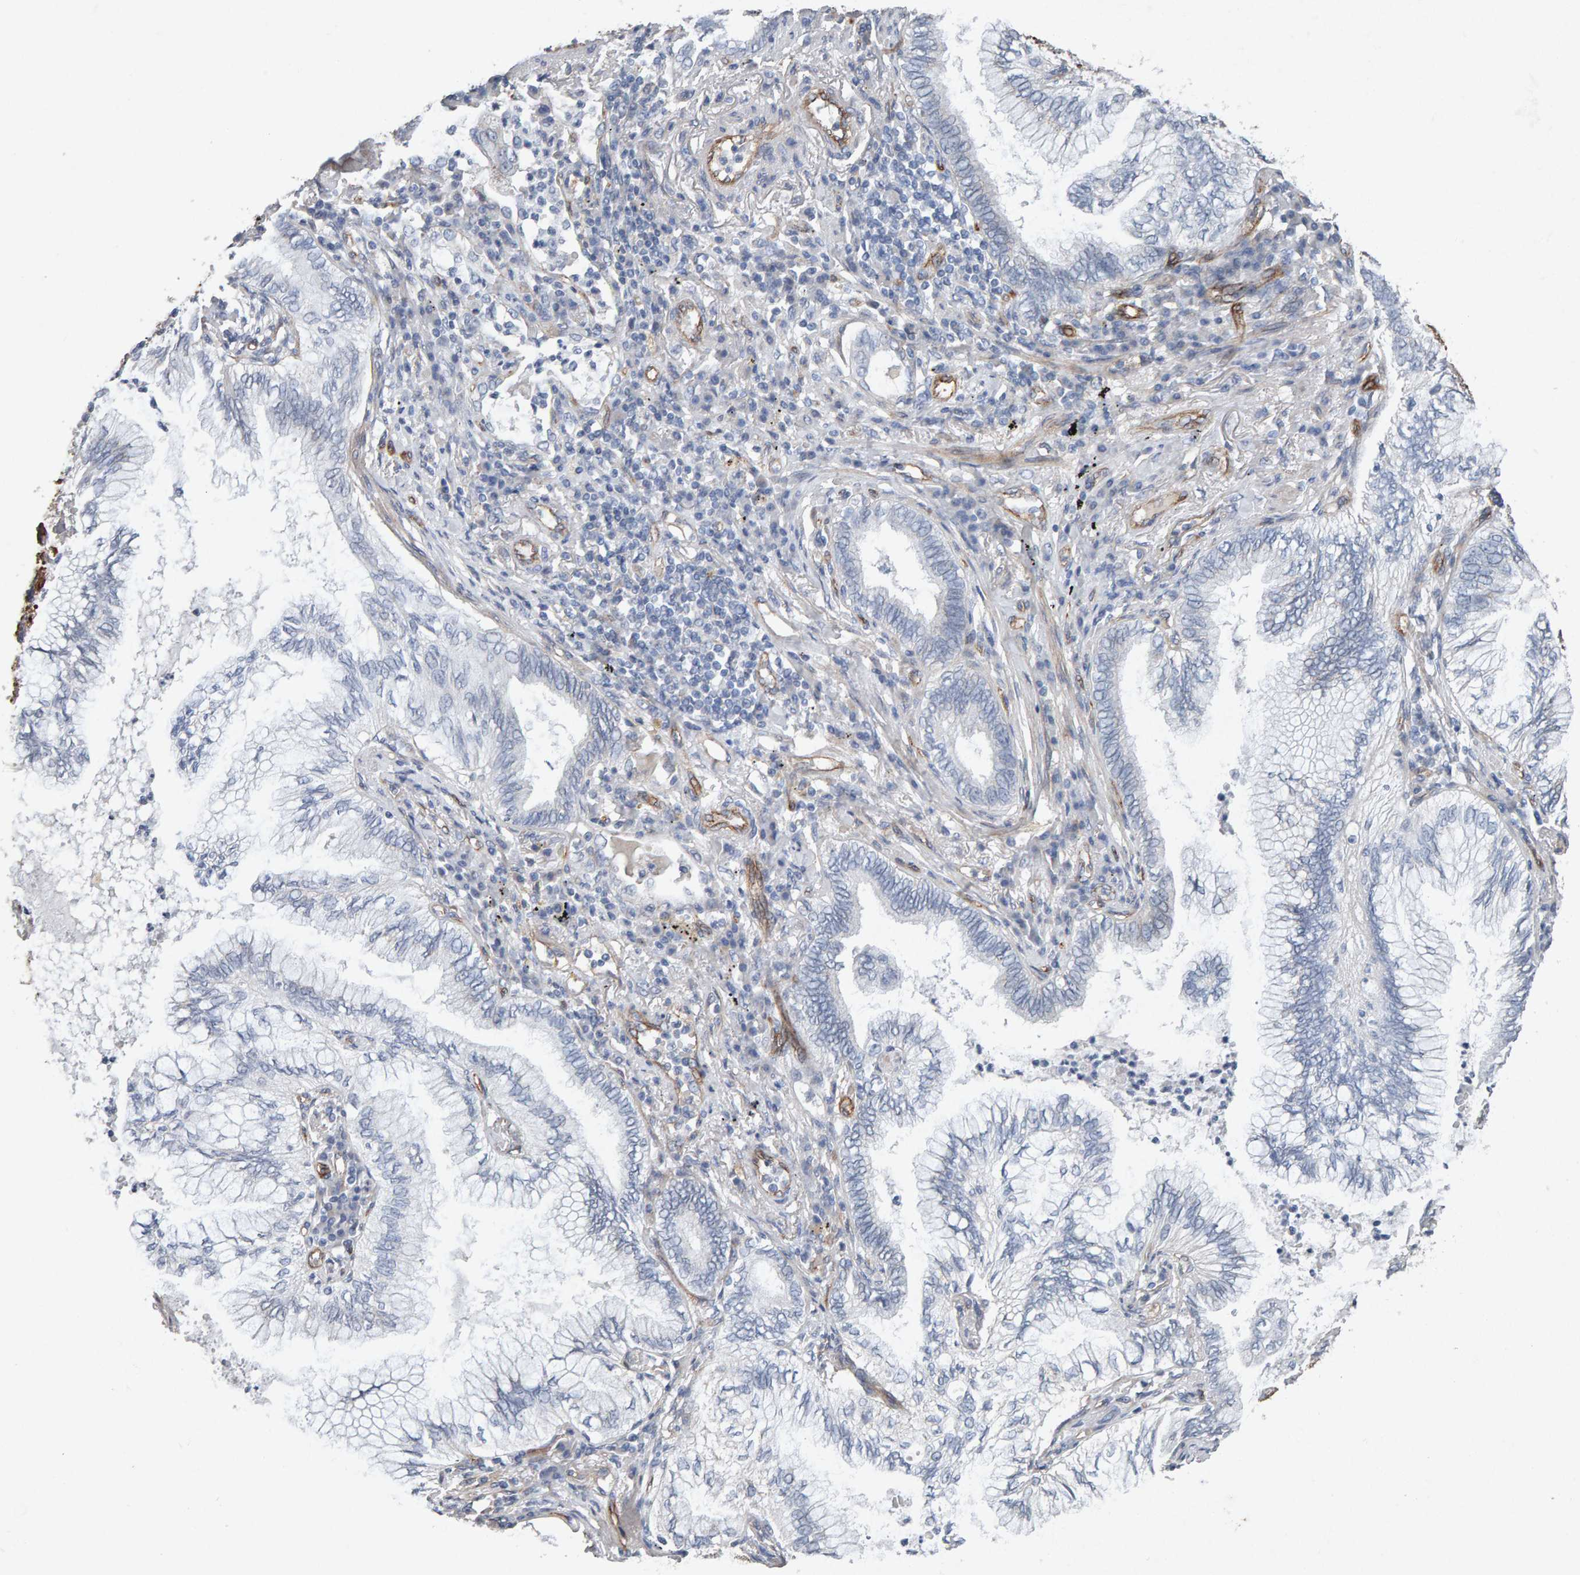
{"staining": {"intensity": "negative", "quantity": "none", "location": "none"}, "tissue": "lung cancer", "cell_type": "Tumor cells", "image_type": "cancer", "snomed": [{"axis": "morphology", "description": "Normal tissue, NOS"}, {"axis": "morphology", "description": "Adenocarcinoma, NOS"}, {"axis": "topography", "description": "Bronchus"}, {"axis": "topography", "description": "Lung"}], "caption": "Immunohistochemical staining of human lung cancer exhibits no significant expression in tumor cells.", "gene": "PTPRM", "patient": {"sex": "female", "age": 70}}